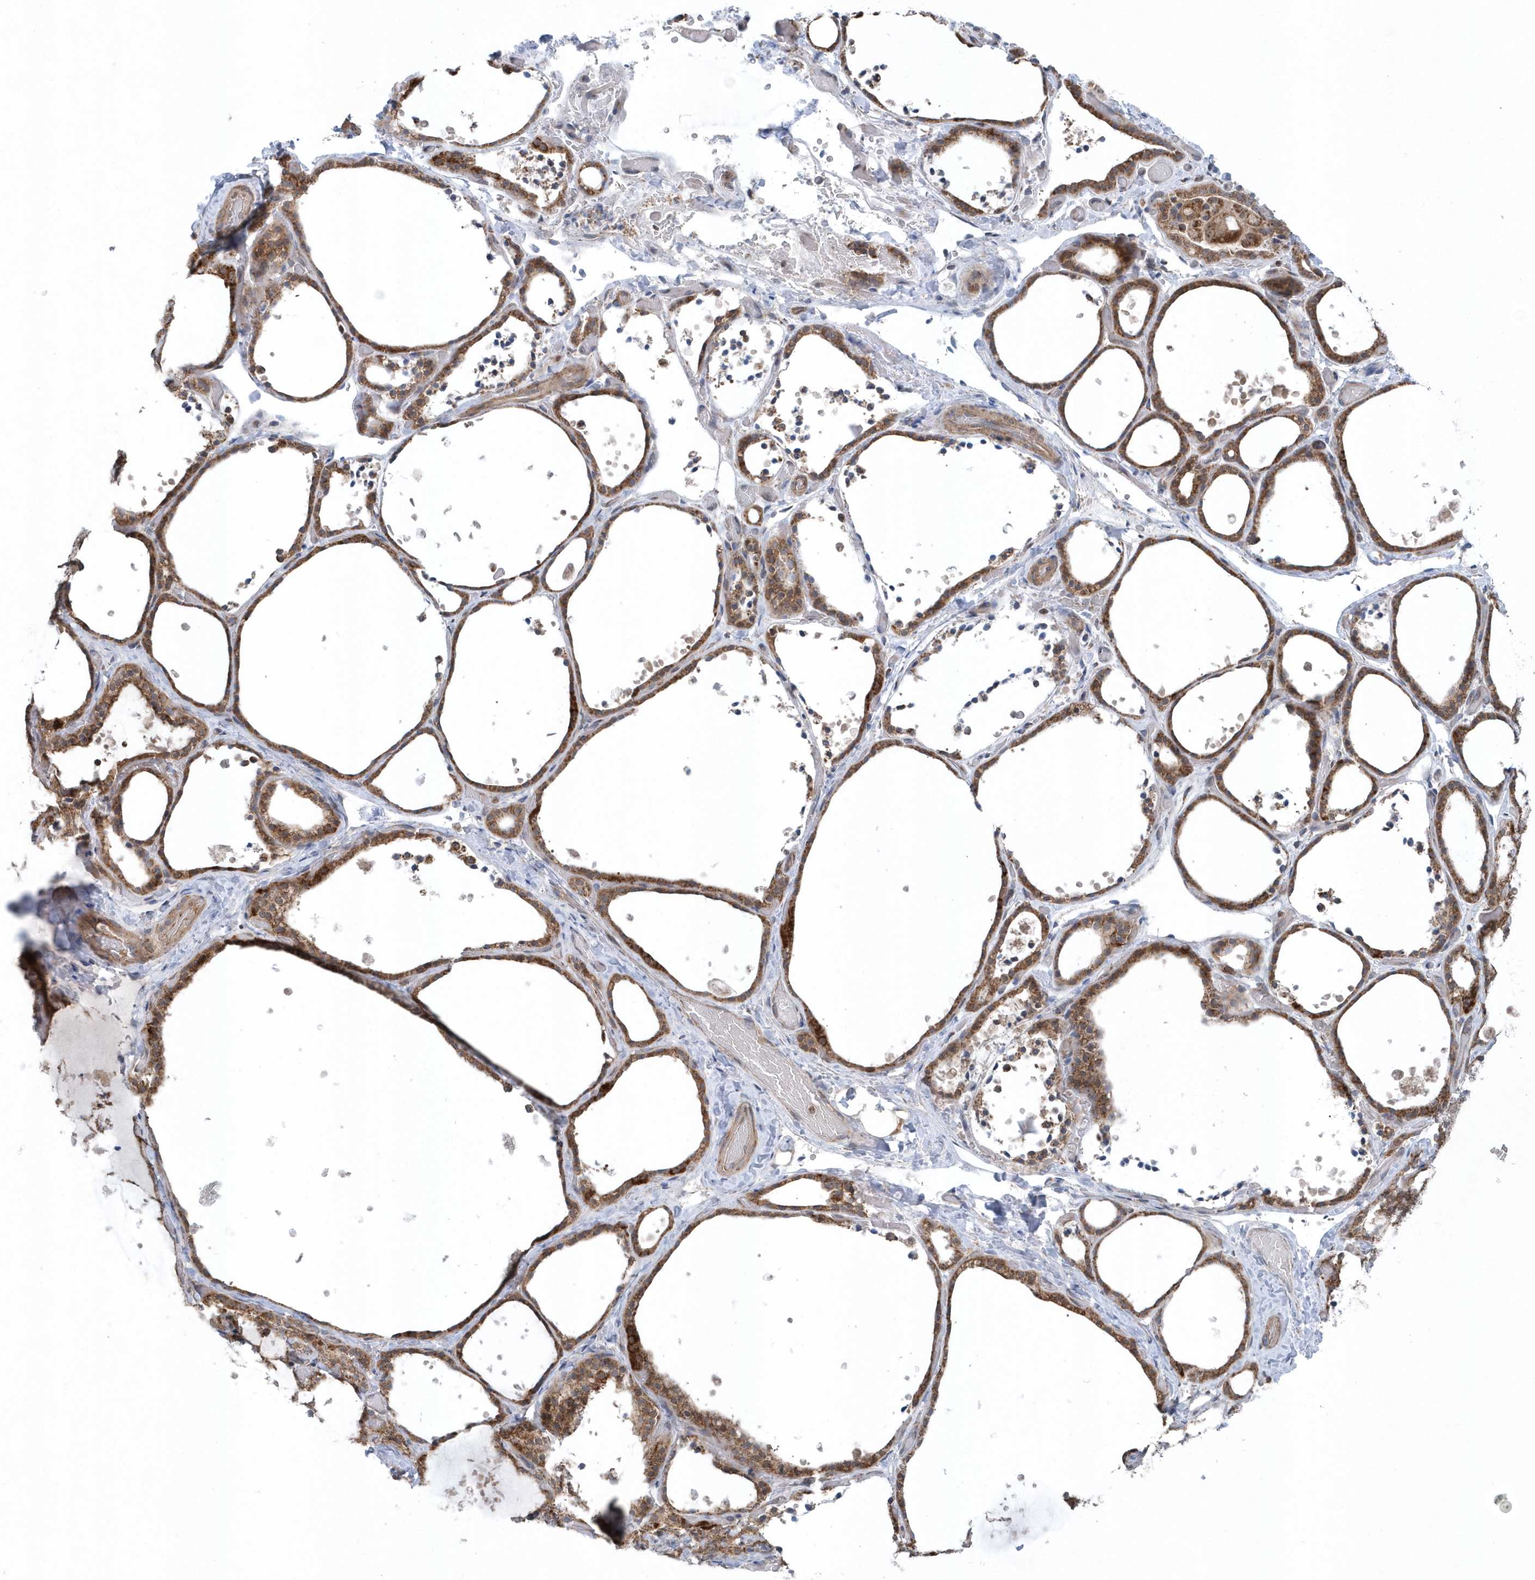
{"staining": {"intensity": "moderate", "quantity": ">75%", "location": "cytoplasmic/membranous"}, "tissue": "thyroid gland", "cell_type": "Glandular cells", "image_type": "normal", "snomed": [{"axis": "morphology", "description": "Normal tissue, NOS"}, {"axis": "topography", "description": "Thyroid gland"}], "caption": "Glandular cells display medium levels of moderate cytoplasmic/membranous expression in about >75% of cells in normal thyroid gland. (IHC, brightfield microscopy, high magnification).", "gene": "PPP1R7", "patient": {"sex": "female", "age": 44}}